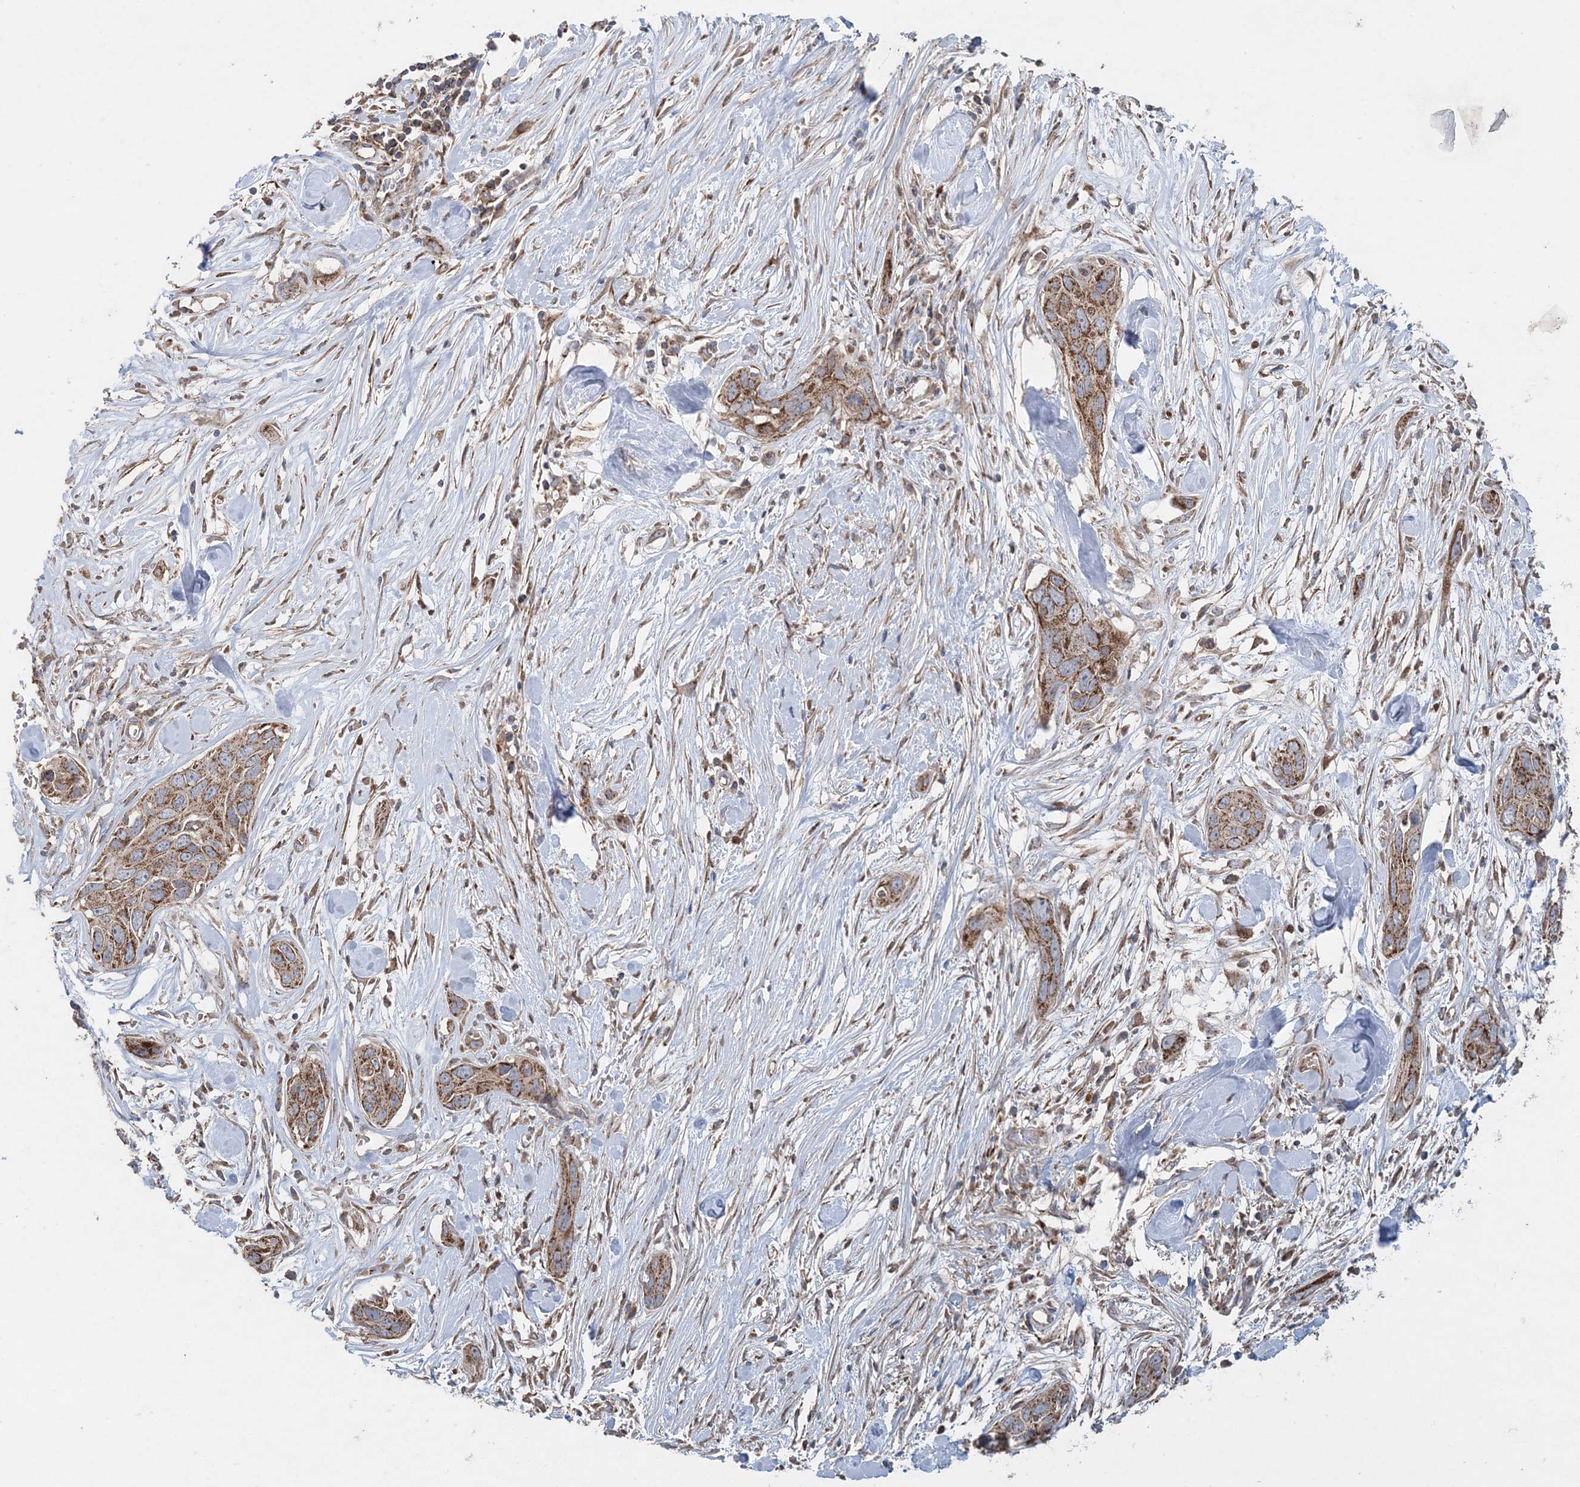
{"staining": {"intensity": "moderate", "quantity": ">75%", "location": "cytoplasmic/membranous"}, "tissue": "pancreatic cancer", "cell_type": "Tumor cells", "image_type": "cancer", "snomed": [{"axis": "morphology", "description": "Adenocarcinoma, NOS"}, {"axis": "topography", "description": "Pancreas"}], "caption": "This is an image of immunohistochemistry staining of adenocarcinoma (pancreatic), which shows moderate staining in the cytoplasmic/membranous of tumor cells.", "gene": "LRPPRC", "patient": {"sex": "female", "age": 60}}